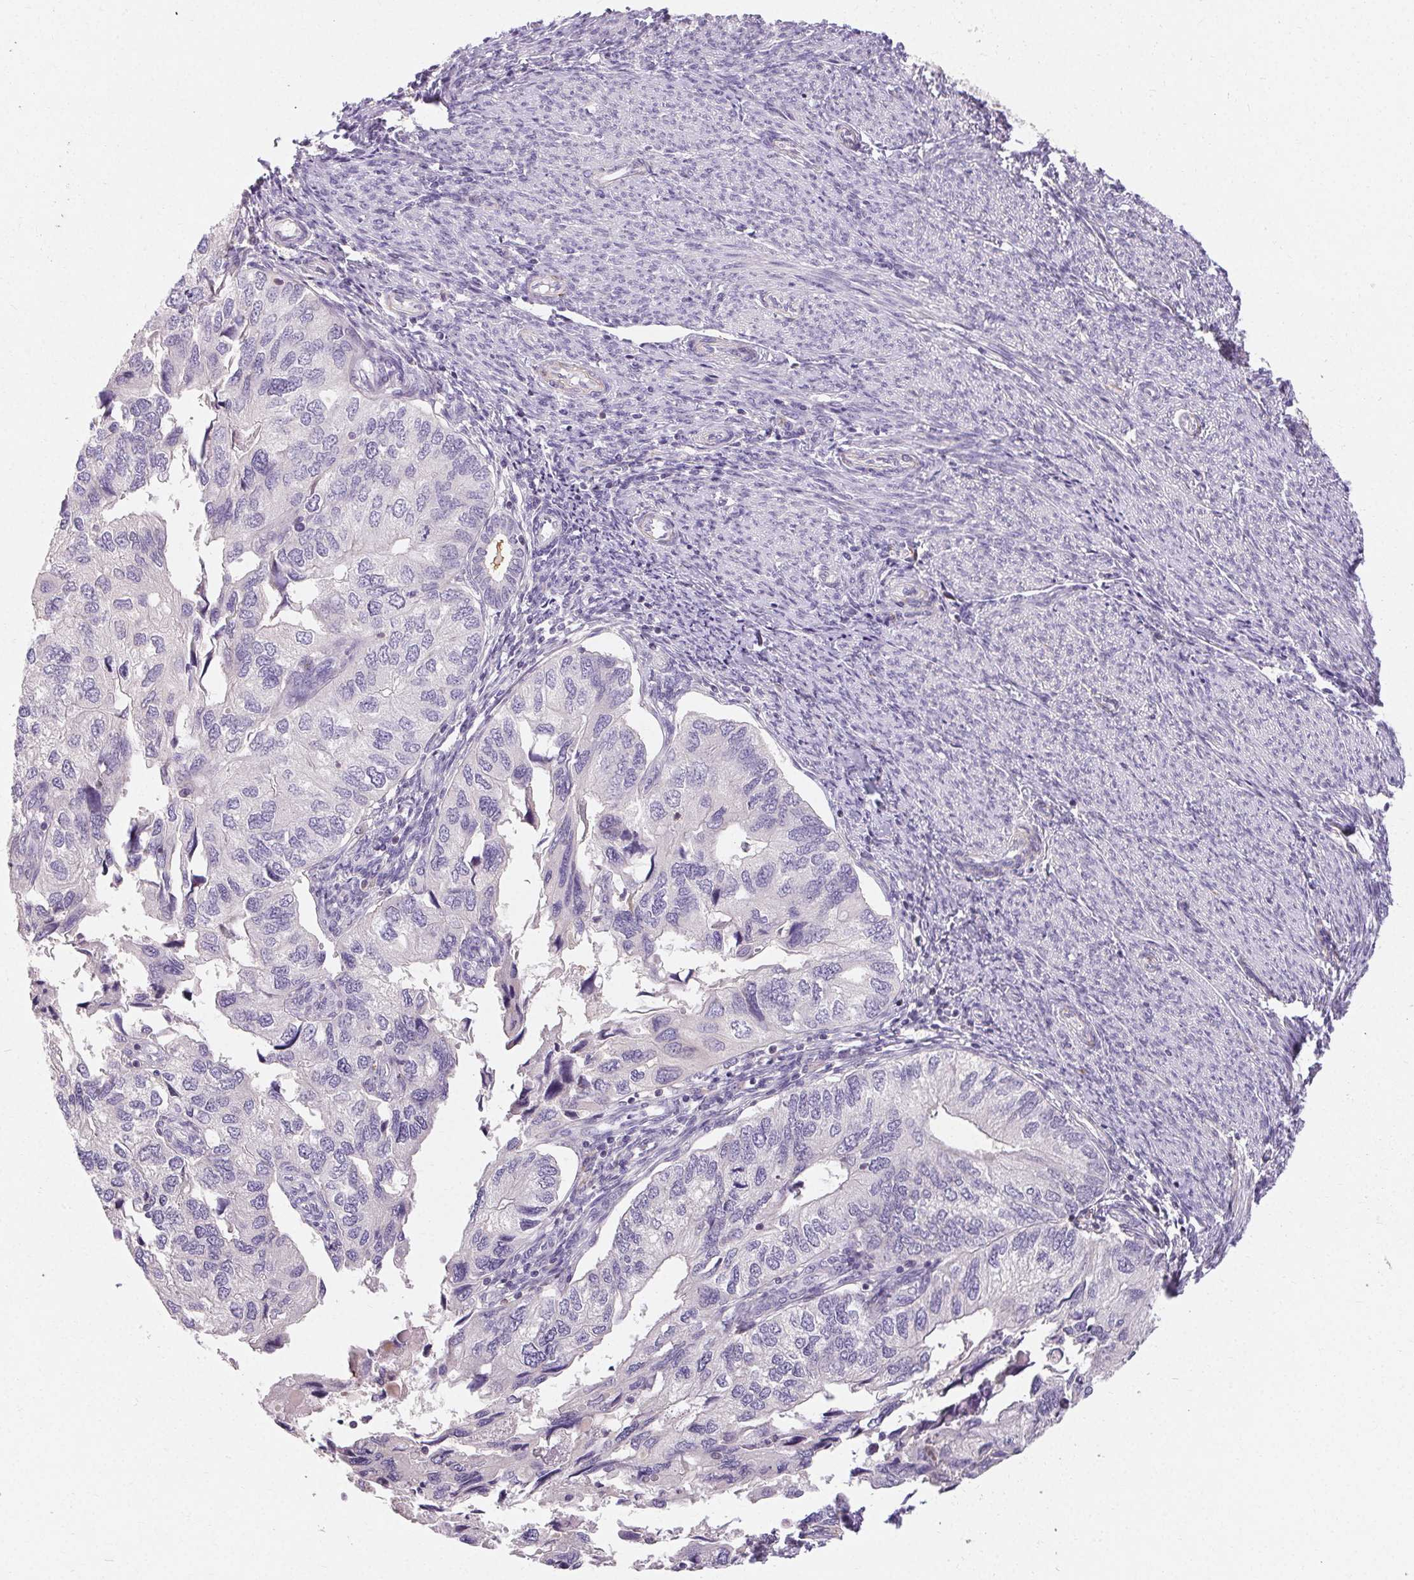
{"staining": {"intensity": "negative", "quantity": "none", "location": "none"}, "tissue": "endometrial cancer", "cell_type": "Tumor cells", "image_type": "cancer", "snomed": [{"axis": "morphology", "description": "Carcinoma, NOS"}, {"axis": "topography", "description": "Uterus"}], "caption": "Tumor cells are negative for brown protein staining in endometrial cancer (carcinoma).", "gene": "TMEM52B", "patient": {"sex": "female", "age": 76}}